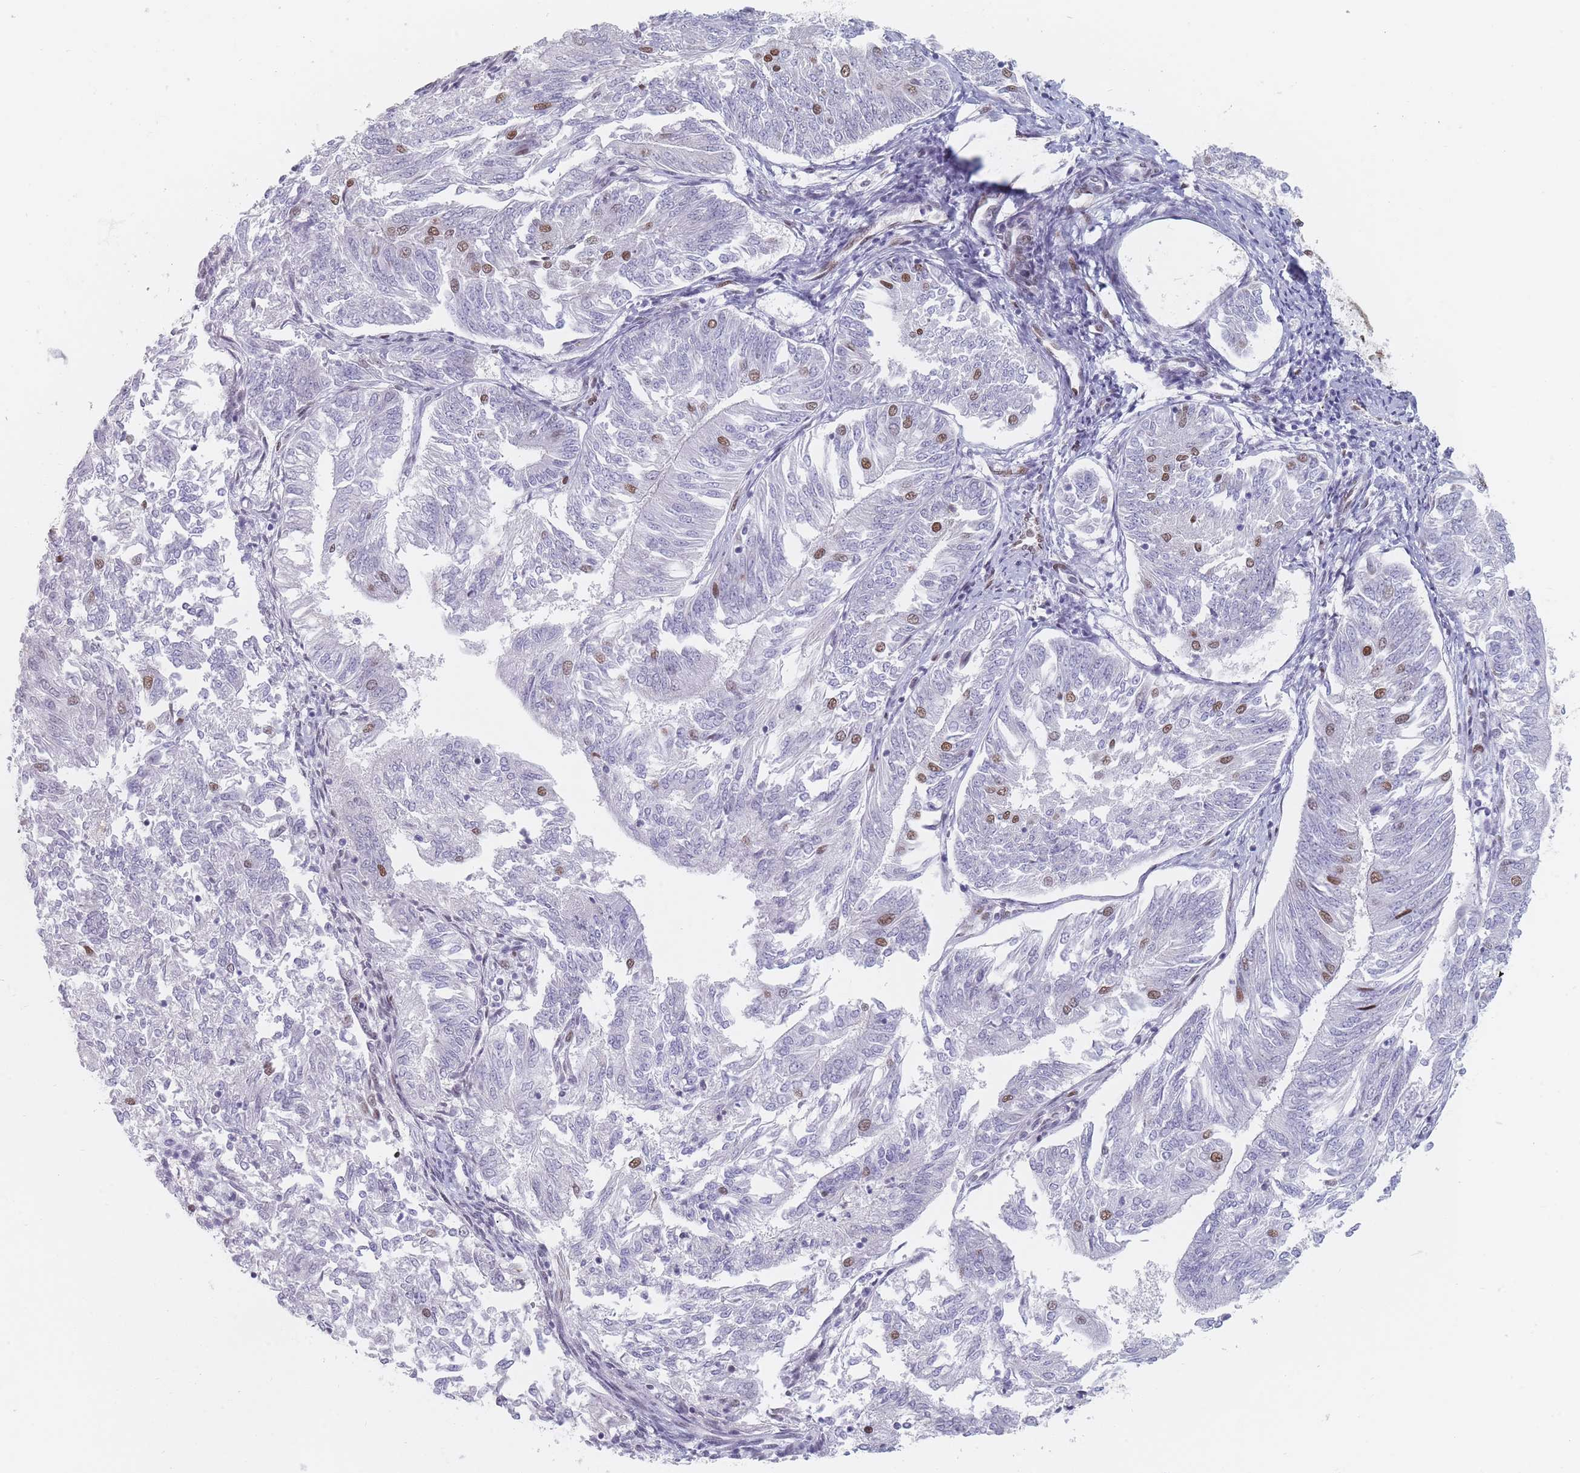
{"staining": {"intensity": "moderate", "quantity": "<25%", "location": "nuclear"}, "tissue": "endometrial cancer", "cell_type": "Tumor cells", "image_type": "cancer", "snomed": [{"axis": "morphology", "description": "Adenocarcinoma, NOS"}, {"axis": "topography", "description": "Endometrium"}], "caption": "Immunohistochemistry of human adenocarcinoma (endometrial) demonstrates low levels of moderate nuclear staining in approximately <25% of tumor cells.", "gene": "SAFB2", "patient": {"sex": "female", "age": 58}}